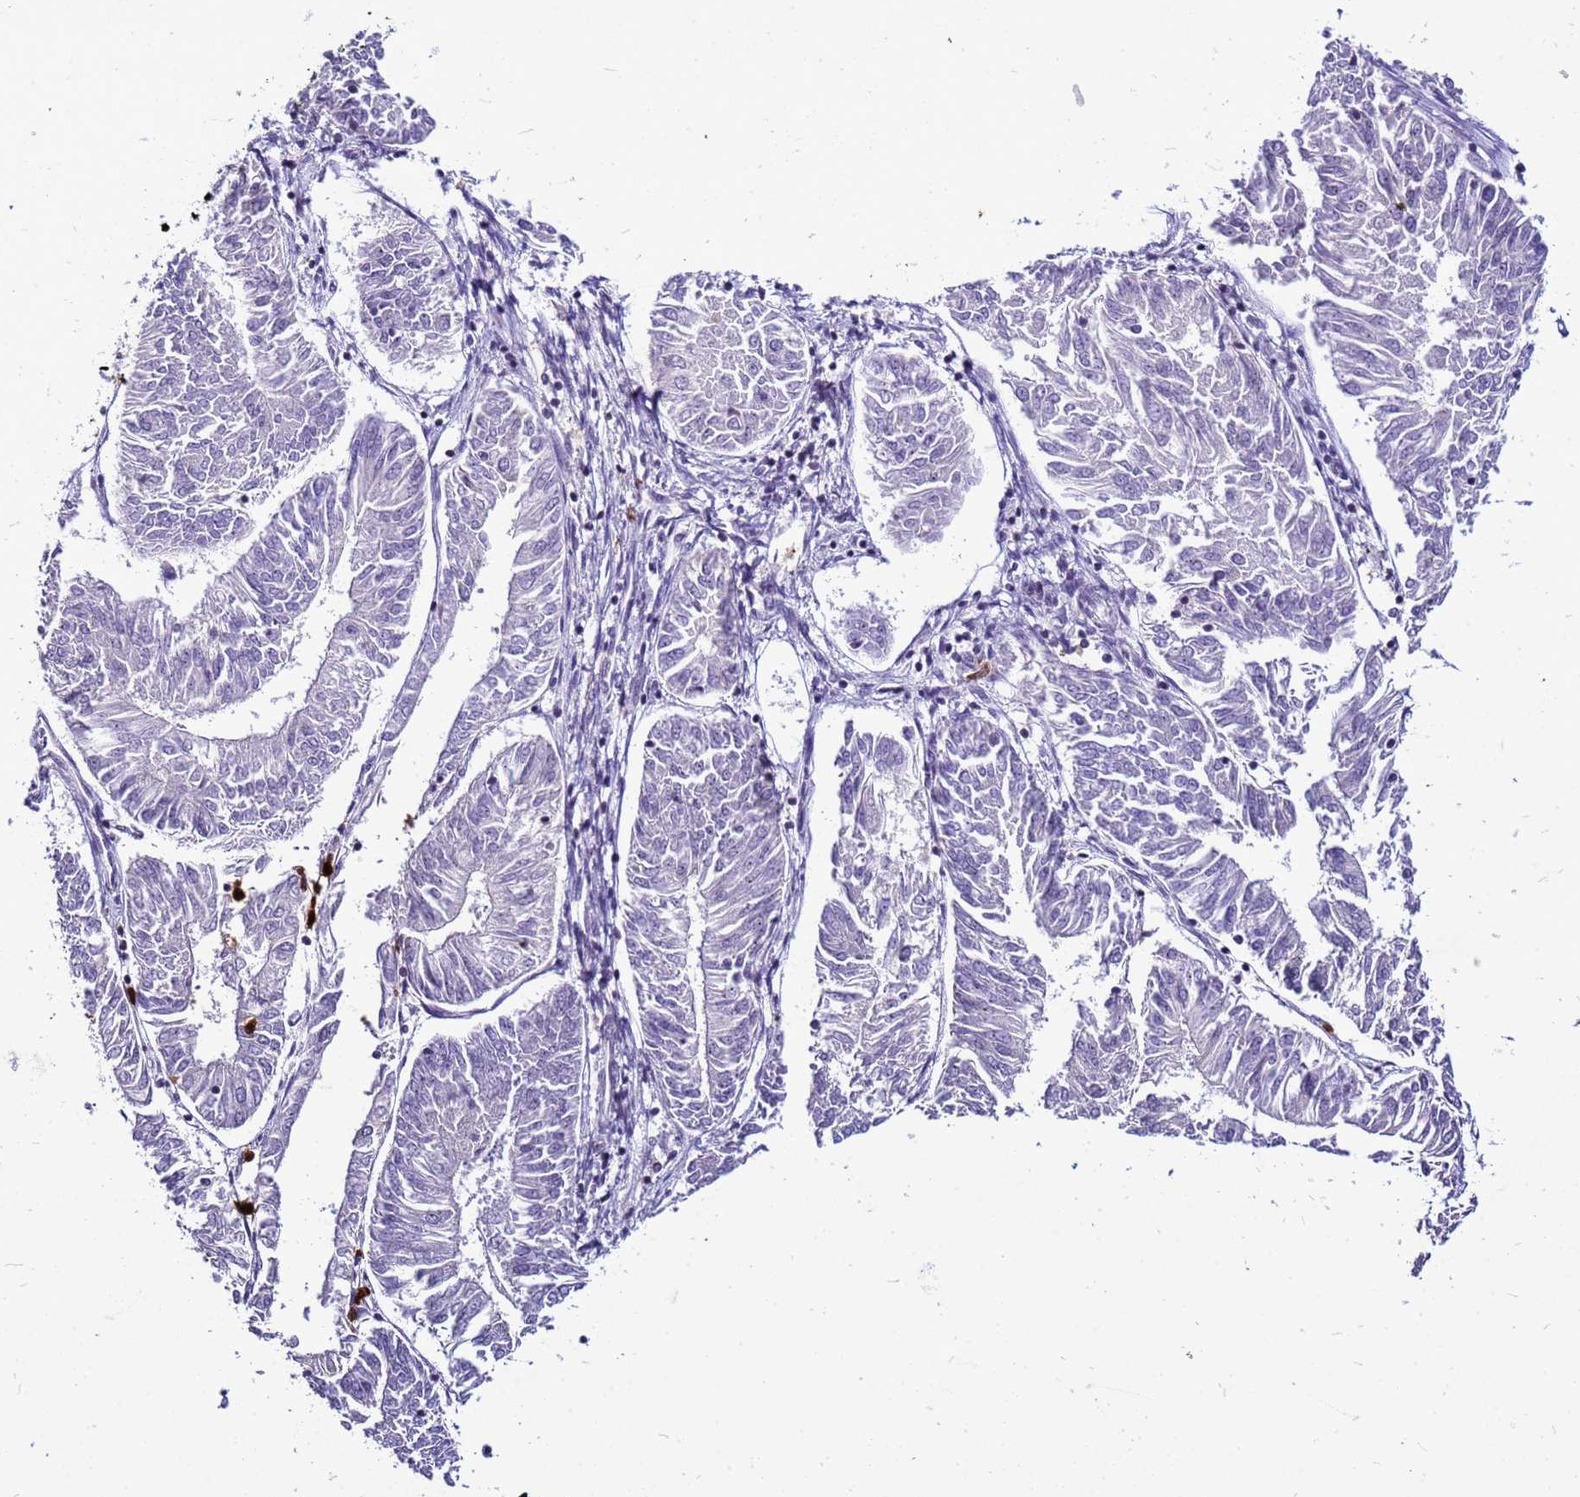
{"staining": {"intensity": "negative", "quantity": "none", "location": "none"}, "tissue": "endometrial cancer", "cell_type": "Tumor cells", "image_type": "cancer", "snomed": [{"axis": "morphology", "description": "Adenocarcinoma, NOS"}, {"axis": "topography", "description": "Endometrium"}], "caption": "The histopathology image displays no staining of tumor cells in endometrial adenocarcinoma.", "gene": "VPS4B", "patient": {"sex": "female", "age": 58}}